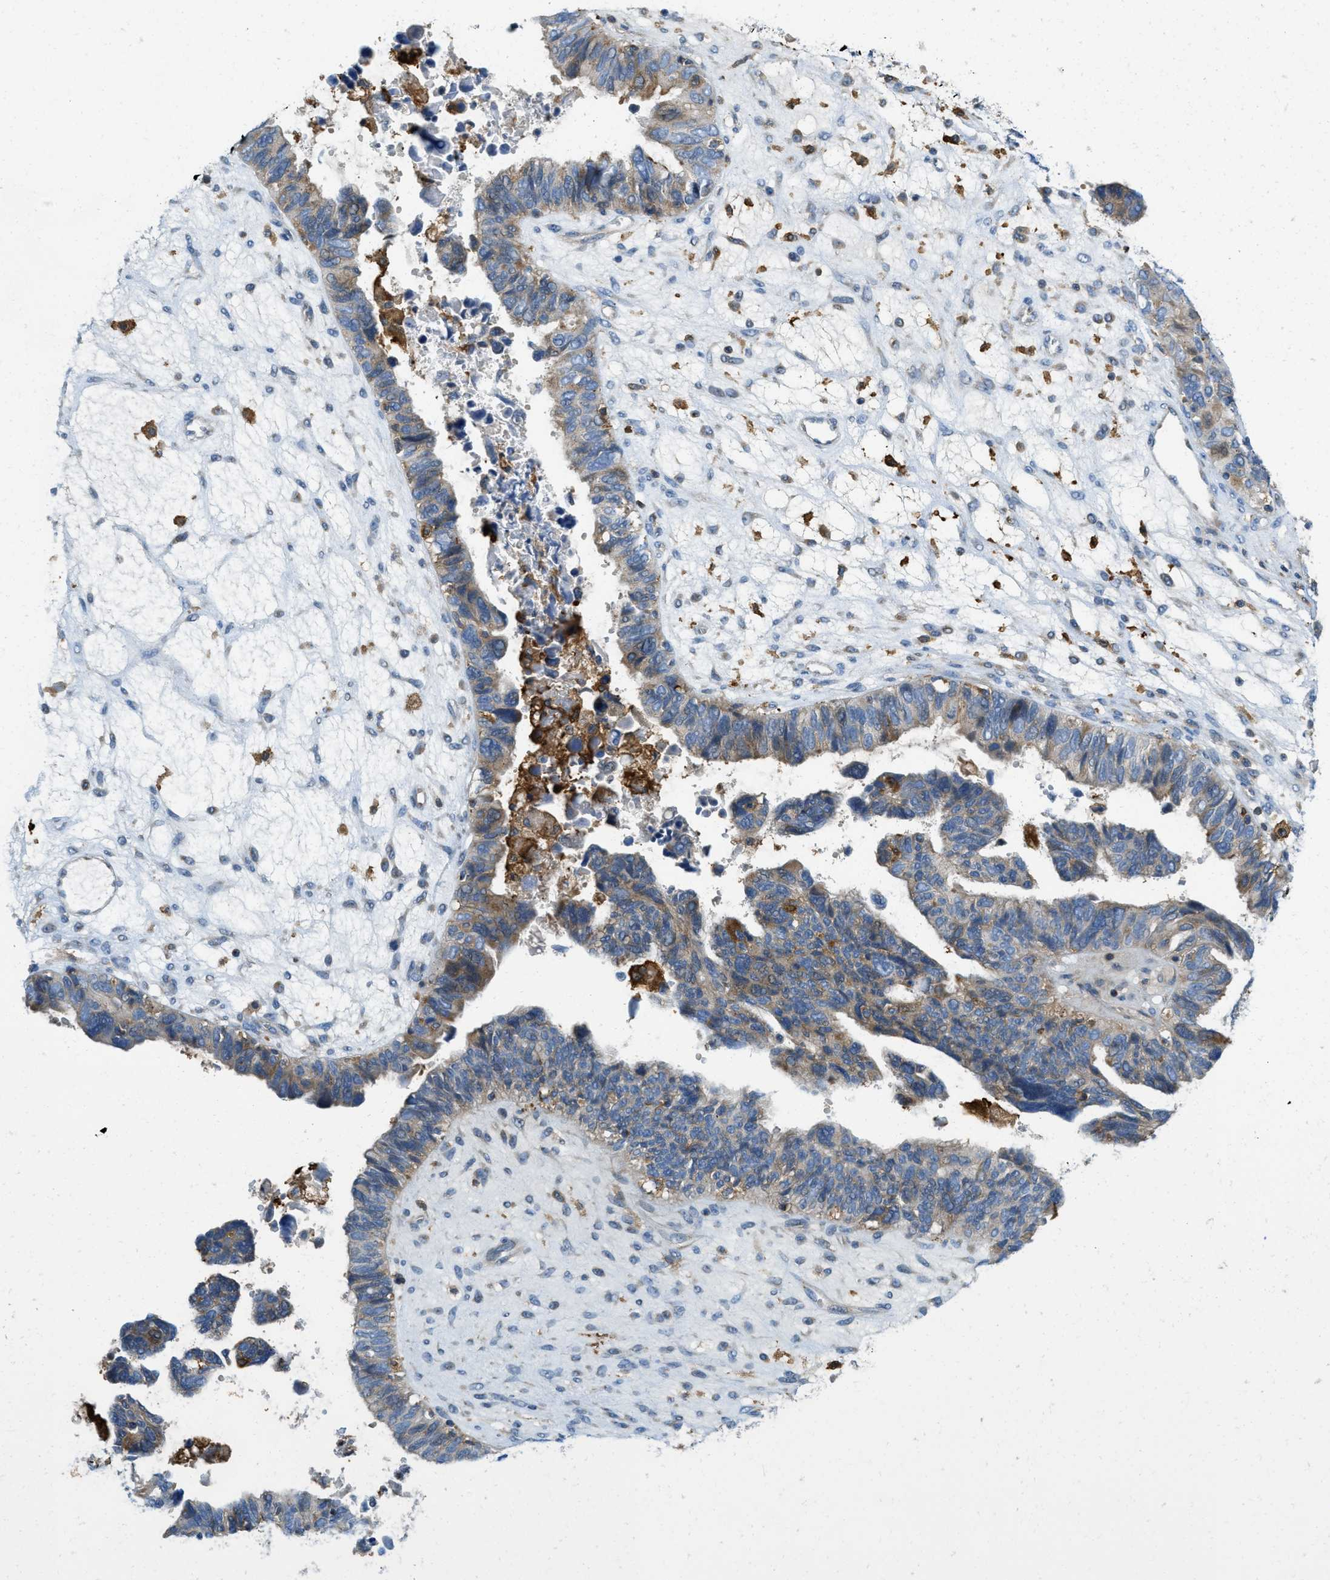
{"staining": {"intensity": "weak", "quantity": ">75%", "location": "cytoplasmic/membranous"}, "tissue": "ovarian cancer", "cell_type": "Tumor cells", "image_type": "cancer", "snomed": [{"axis": "morphology", "description": "Cystadenocarcinoma, serous, NOS"}, {"axis": "topography", "description": "Ovary"}], "caption": "Ovarian cancer (serous cystadenocarcinoma) tissue shows weak cytoplasmic/membranous expression in approximately >75% of tumor cells (brown staining indicates protein expression, while blue staining denotes nuclei).", "gene": "RFFL", "patient": {"sex": "female", "age": 79}}